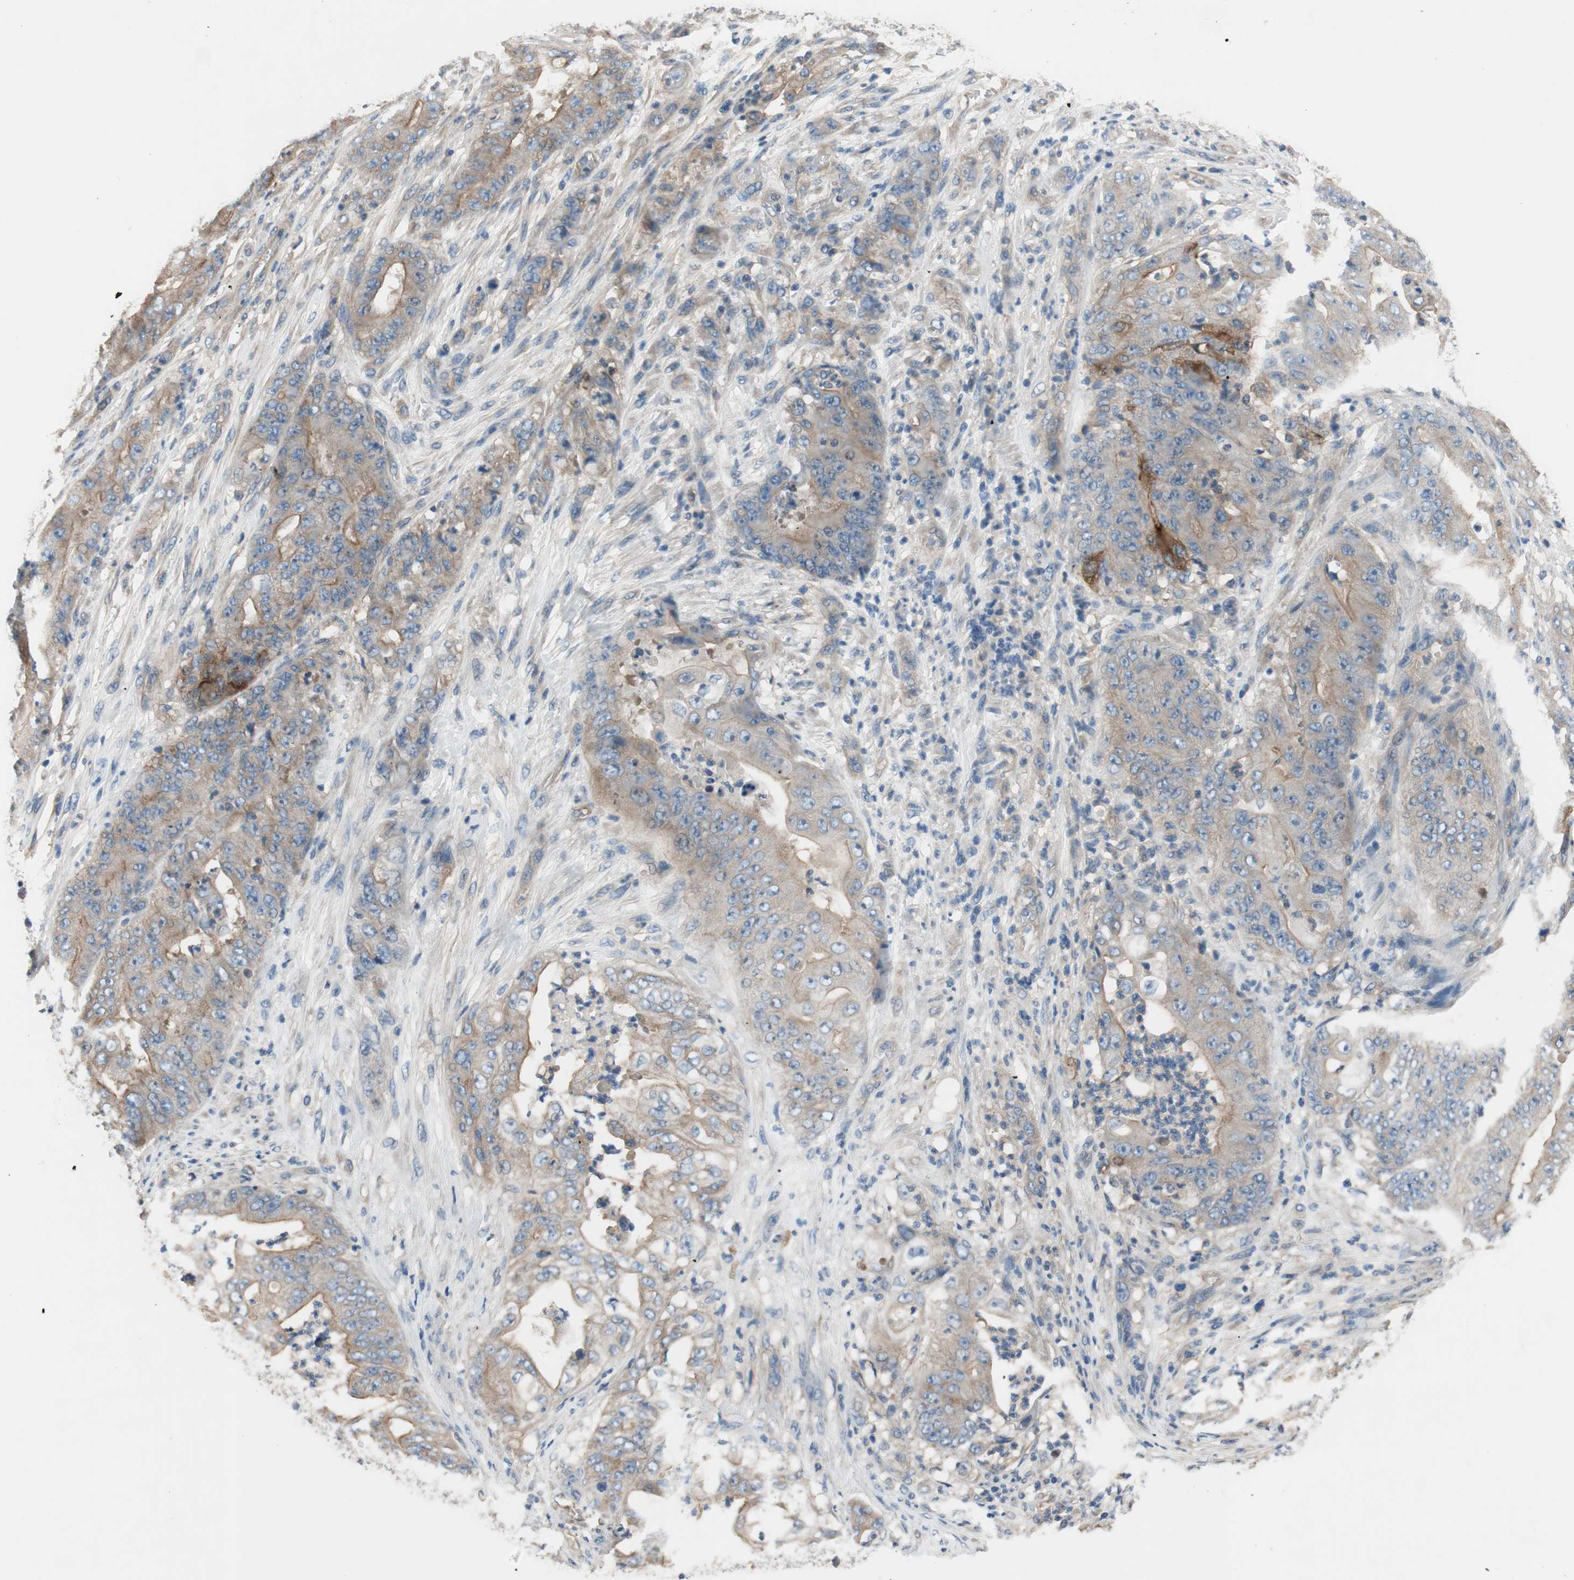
{"staining": {"intensity": "weak", "quantity": ">75%", "location": "cytoplasmic/membranous"}, "tissue": "stomach cancer", "cell_type": "Tumor cells", "image_type": "cancer", "snomed": [{"axis": "morphology", "description": "Adenocarcinoma, NOS"}, {"axis": "topography", "description": "Stomach"}], "caption": "Stomach cancer (adenocarcinoma) stained with DAB (3,3'-diaminobenzidine) immunohistochemistry (IHC) demonstrates low levels of weak cytoplasmic/membranous staining in approximately >75% of tumor cells.", "gene": "CALML3", "patient": {"sex": "female", "age": 73}}